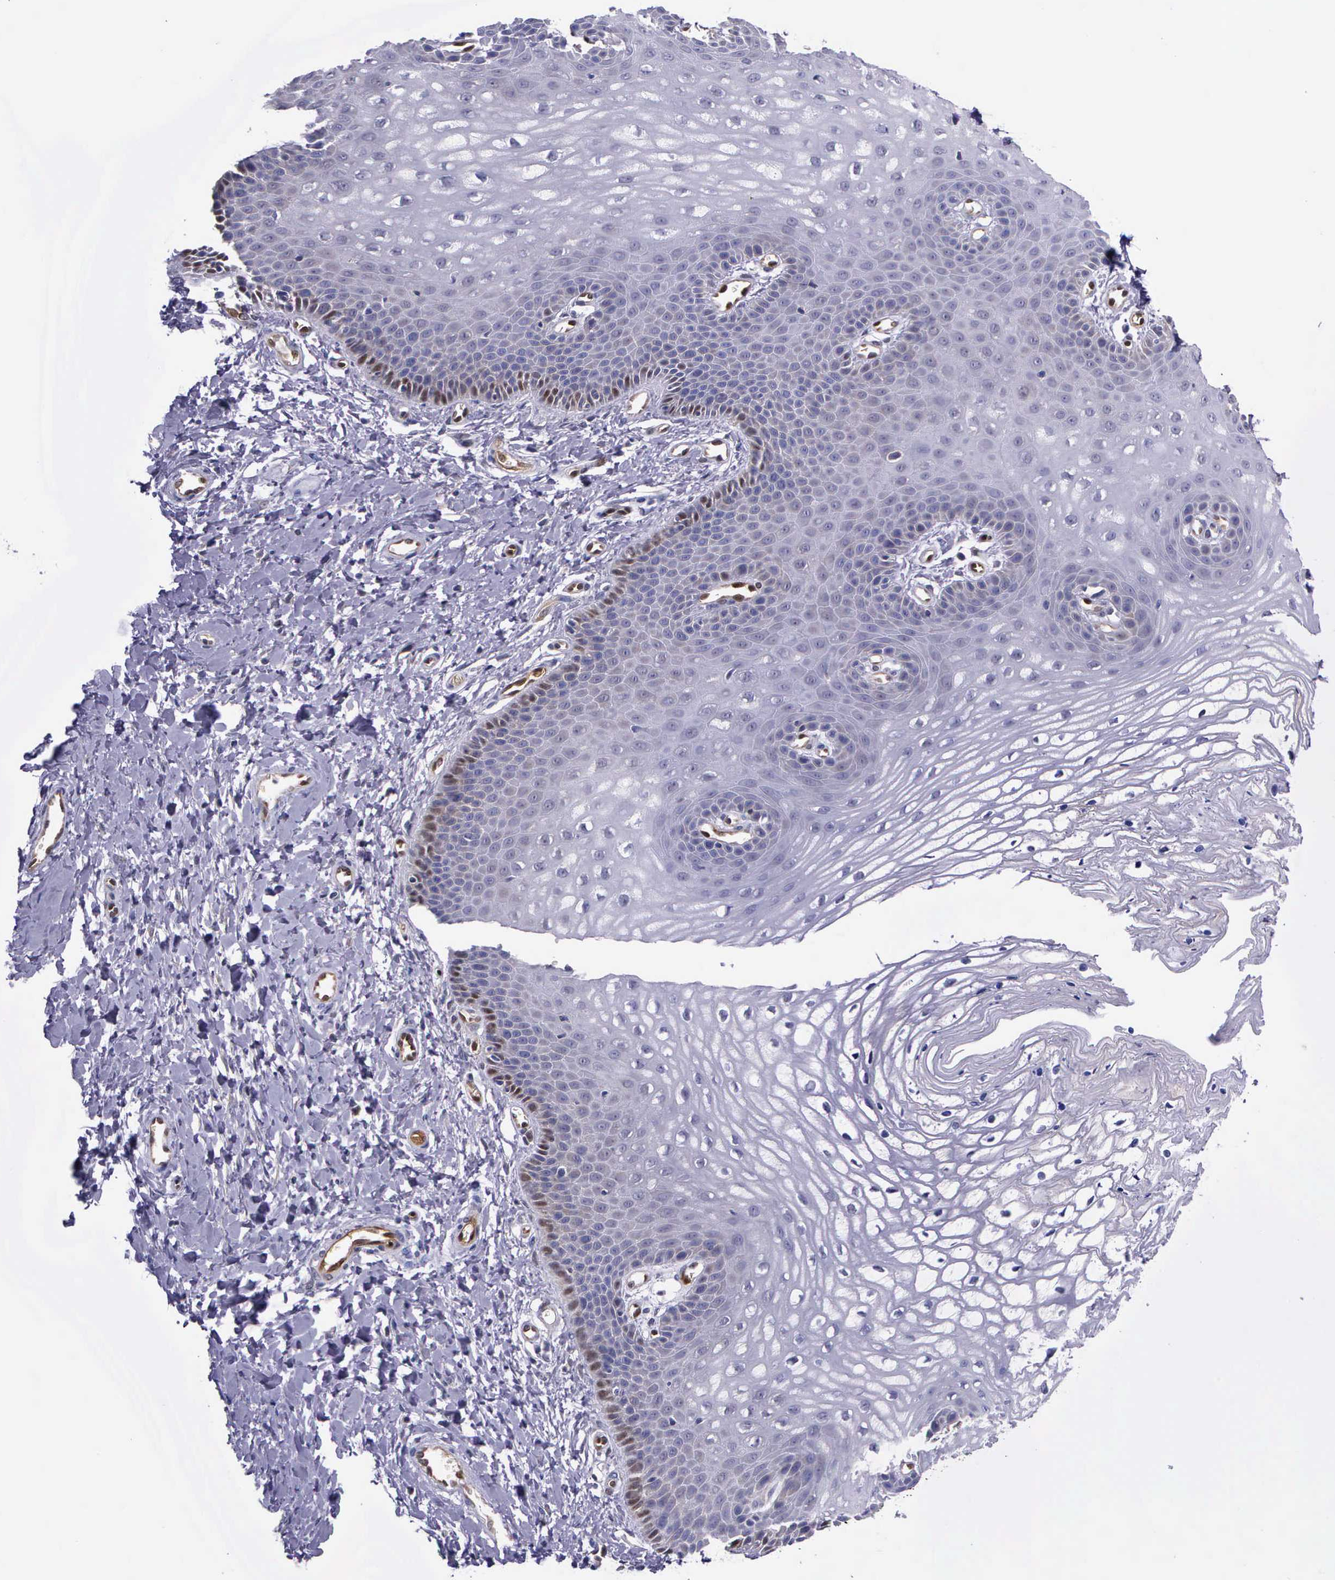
{"staining": {"intensity": "moderate", "quantity": "<25%", "location": "cytoplasmic/membranous"}, "tissue": "vagina", "cell_type": "Squamous epithelial cells", "image_type": "normal", "snomed": [{"axis": "morphology", "description": "Normal tissue, NOS"}, {"axis": "topography", "description": "Vagina"}], "caption": "A low amount of moderate cytoplasmic/membranous expression is identified in about <25% of squamous epithelial cells in normal vagina.", "gene": "GMPR2", "patient": {"sex": "female", "age": 68}}